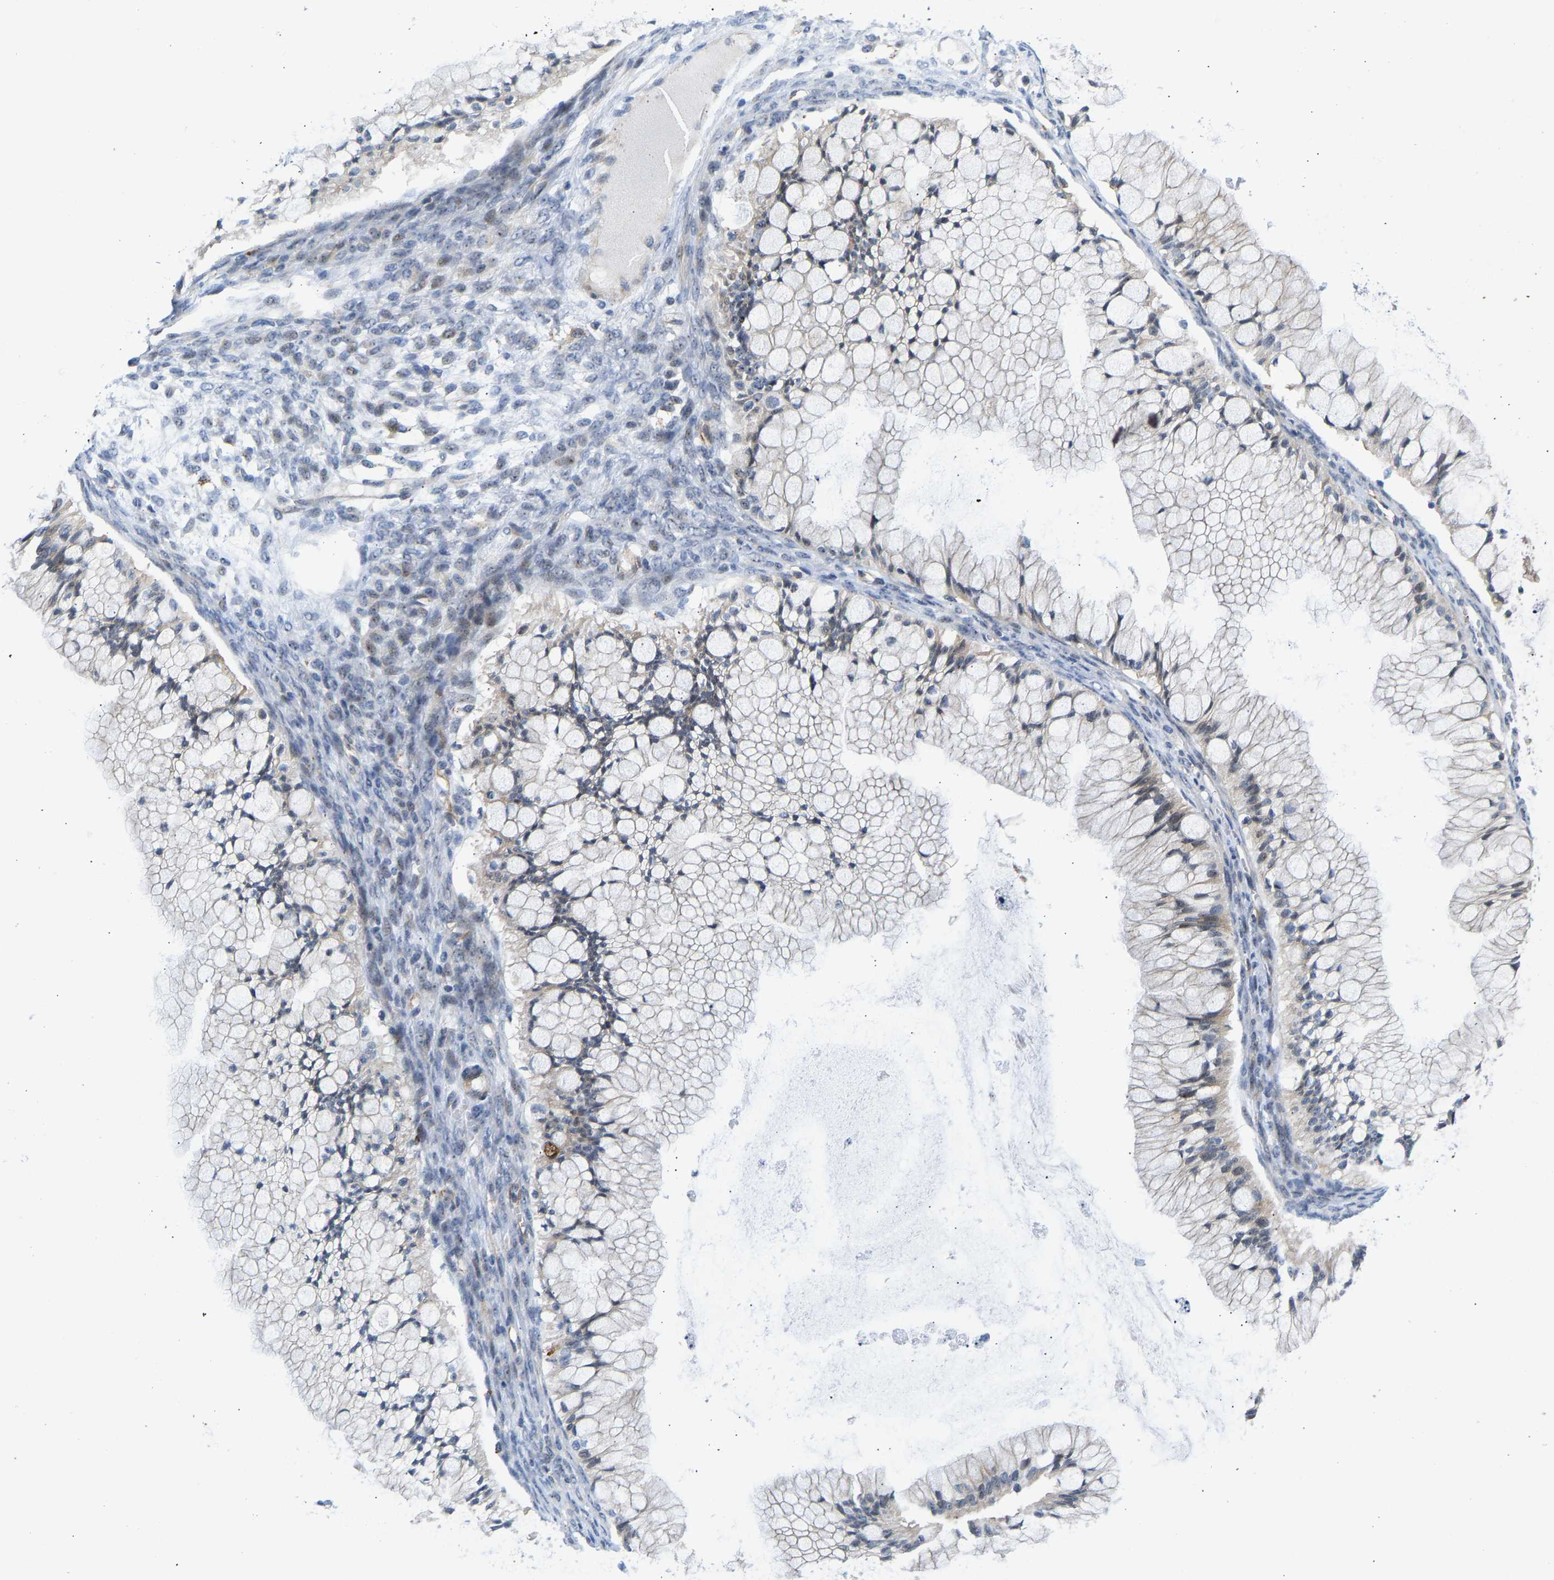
{"staining": {"intensity": "weak", "quantity": "<25%", "location": "cytoplasmic/membranous,nuclear"}, "tissue": "ovarian cancer", "cell_type": "Tumor cells", "image_type": "cancer", "snomed": [{"axis": "morphology", "description": "Cystadenocarcinoma, mucinous, NOS"}, {"axis": "topography", "description": "Ovary"}], "caption": "This image is of ovarian cancer (mucinous cystadenocarcinoma) stained with immunohistochemistry (IHC) to label a protein in brown with the nuclei are counter-stained blue. There is no positivity in tumor cells.", "gene": "RESF1", "patient": {"sex": "female", "age": 57}}